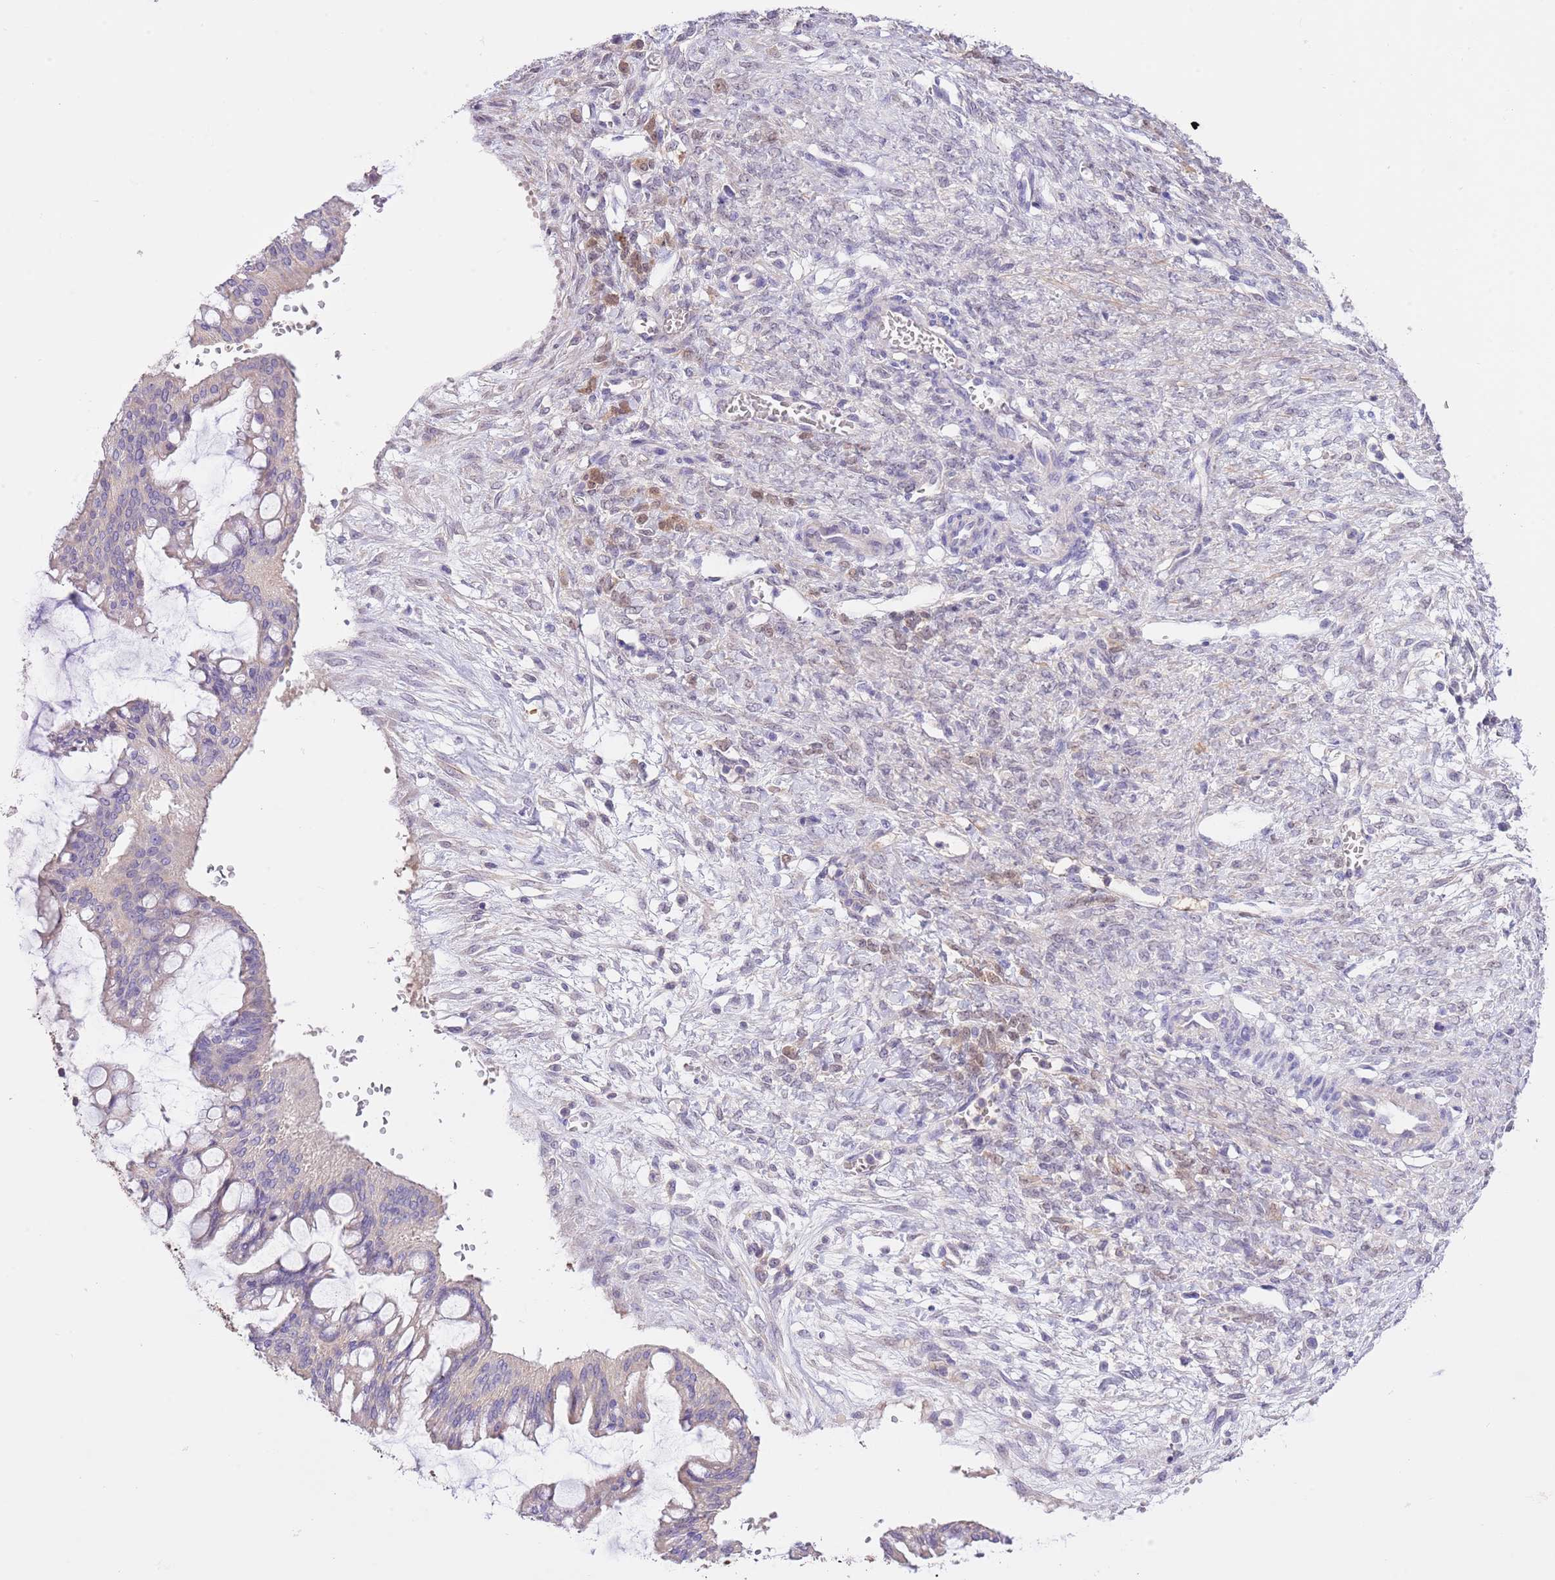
{"staining": {"intensity": "negative", "quantity": "none", "location": "none"}, "tissue": "ovarian cancer", "cell_type": "Tumor cells", "image_type": "cancer", "snomed": [{"axis": "morphology", "description": "Cystadenocarcinoma, mucinous, NOS"}, {"axis": "topography", "description": "Ovary"}], "caption": "Tumor cells show no significant protein expression in ovarian cancer.", "gene": "PRR32", "patient": {"sex": "female", "age": 73}}